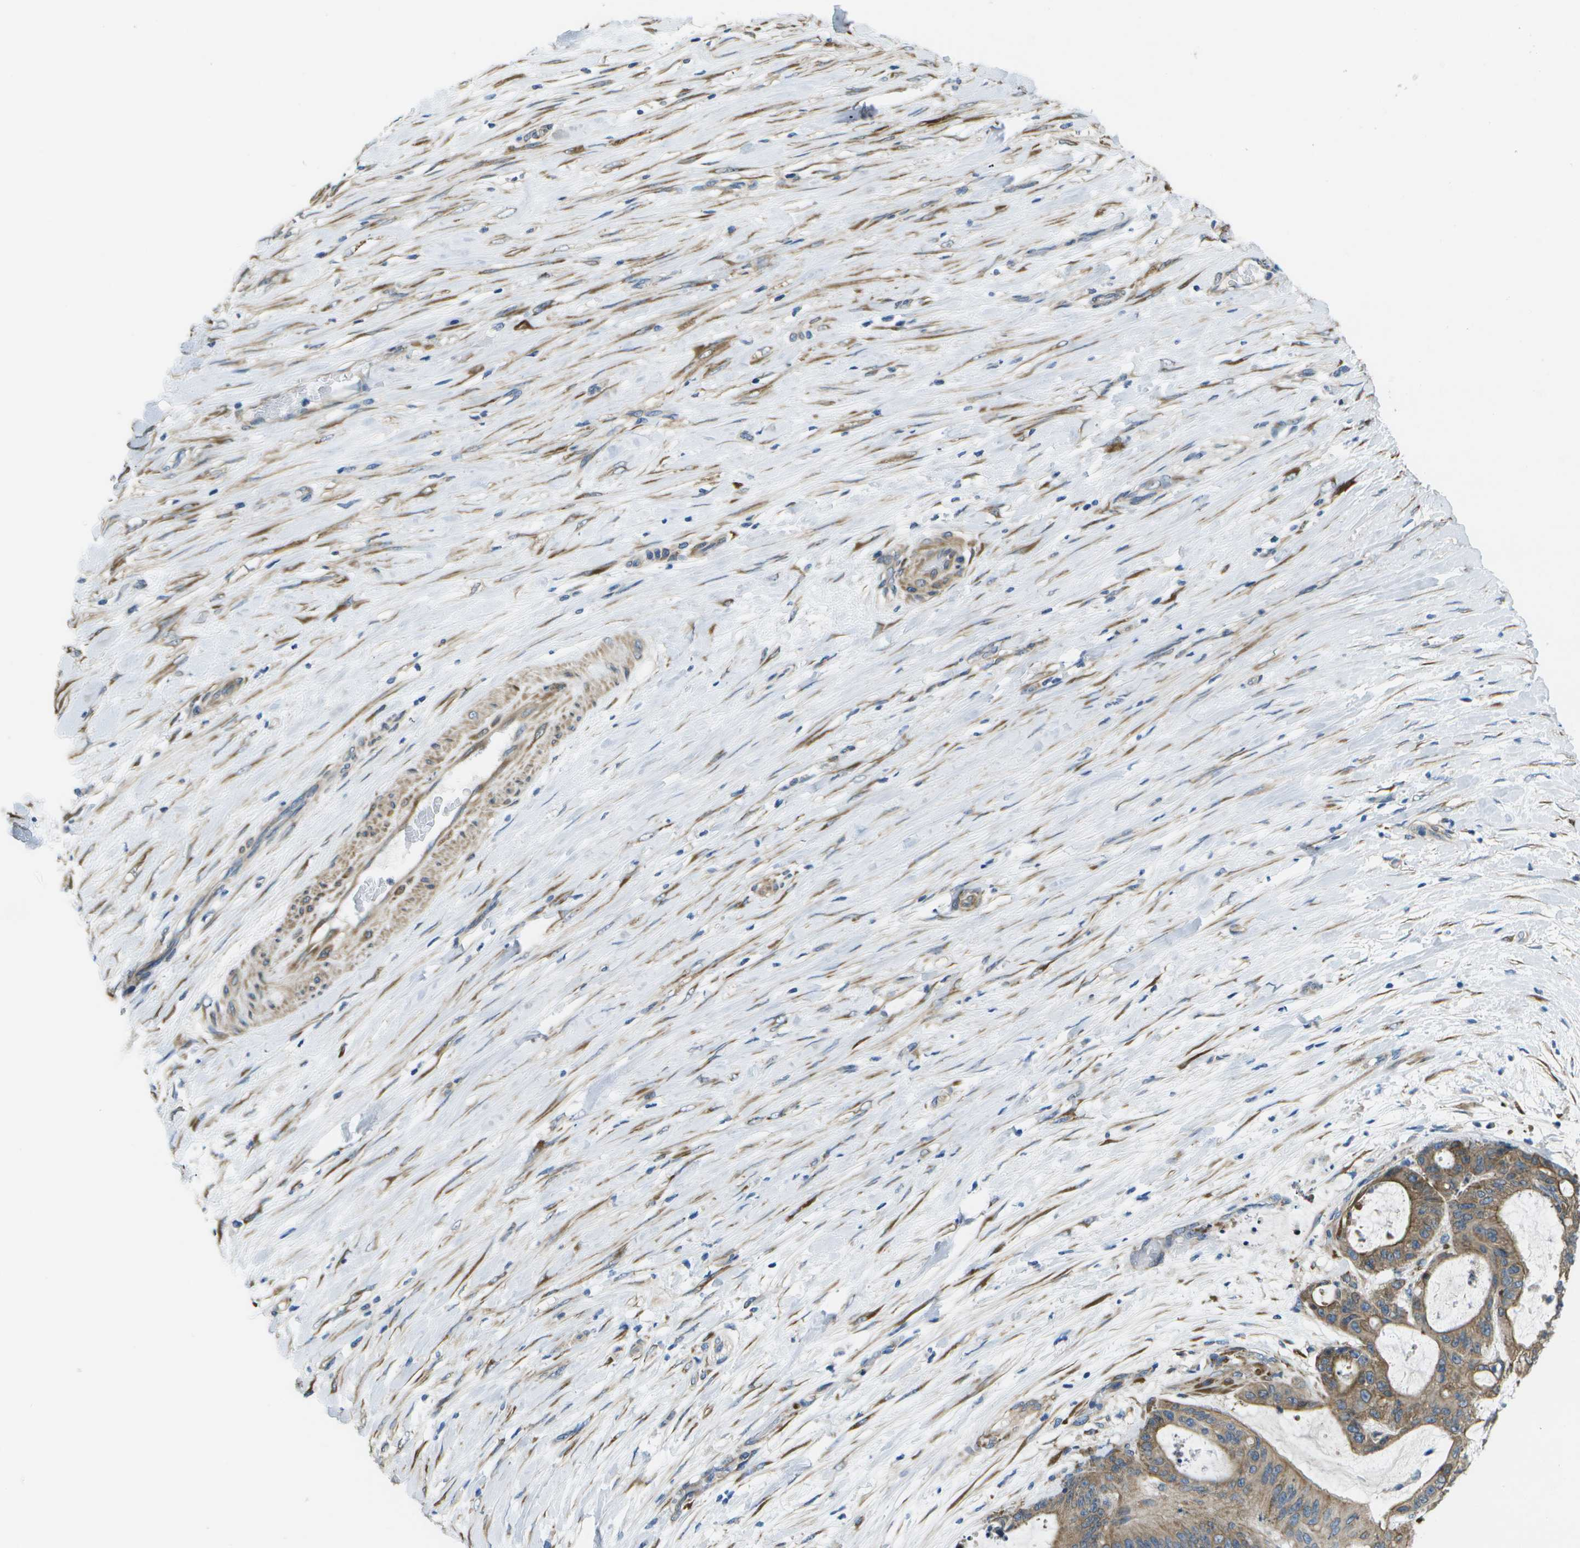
{"staining": {"intensity": "moderate", "quantity": ">75%", "location": "cytoplasmic/membranous"}, "tissue": "liver cancer", "cell_type": "Tumor cells", "image_type": "cancer", "snomed": [{"axis": "morphology", "description": "Cholangiocarcinoma"}, {"axis": "topography", "description": "Liver"}], "caption": "Immunohistochemical staining of liver cancer (cholangiocarcinoma) displays moderate cytoplasmic/membranous protein positivity in approximately >75% of tumor cells.", "gene": "P3H1", "patient": {"sex": "female", "age": 73}}